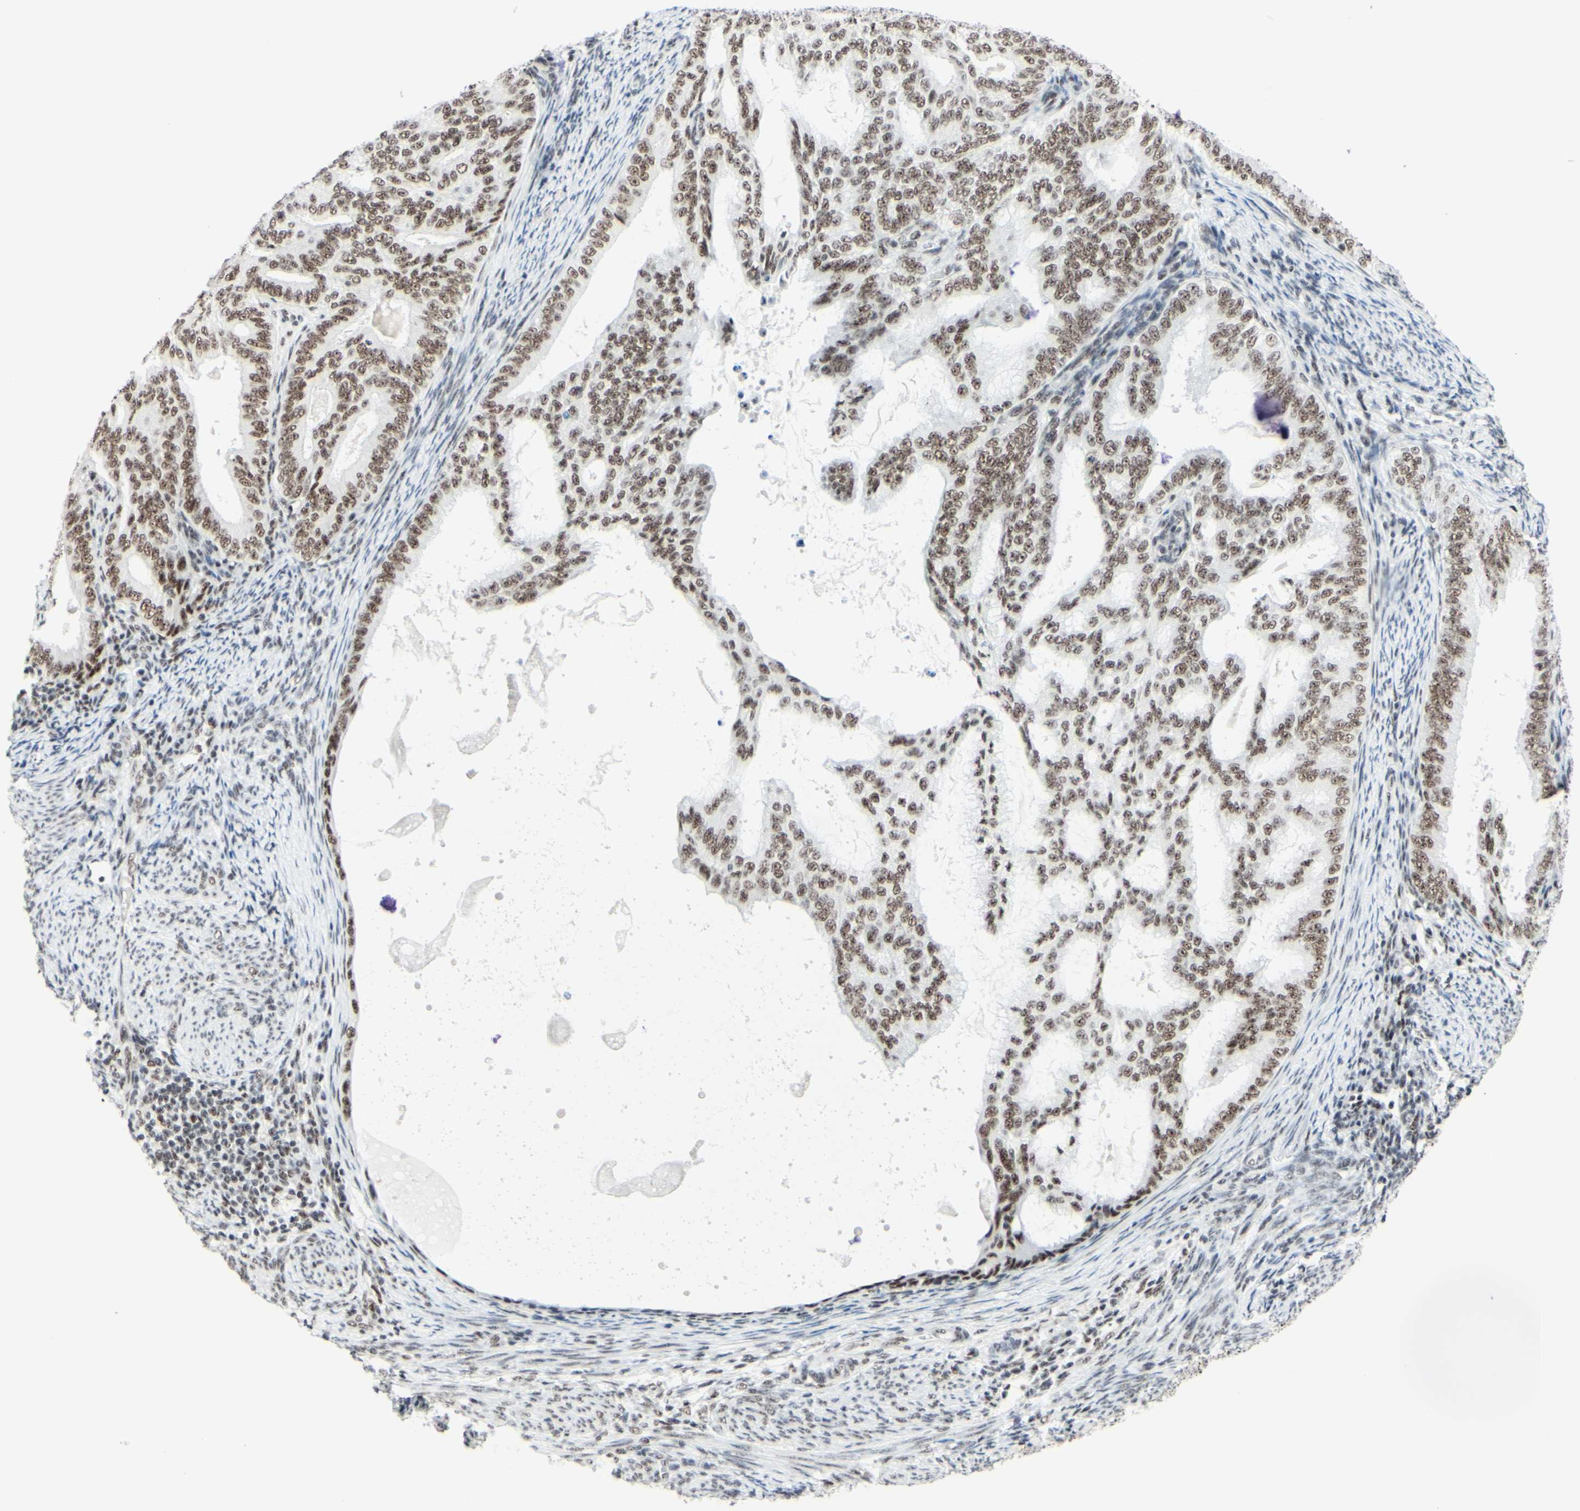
{"staining": {"intensity": "weak", "quantity": ">75%", "location": "nuclear"}, "tissue": "endometrial cancer", "cell_type": "Tumor cells", "image_type": "cancer", "snomed": [{"axis": "morphology", "description": "Adenocarcinoma, NOS"}, {"axis": "topography", "description": "Endometrium"}], "caption": "Weak nuclear protein positivity is appreciated in about >75% of tumor cells in adenocarcinoma (endometrial).", "gene": "WTAP", "patient": {"sex": "female", "age": 58}}